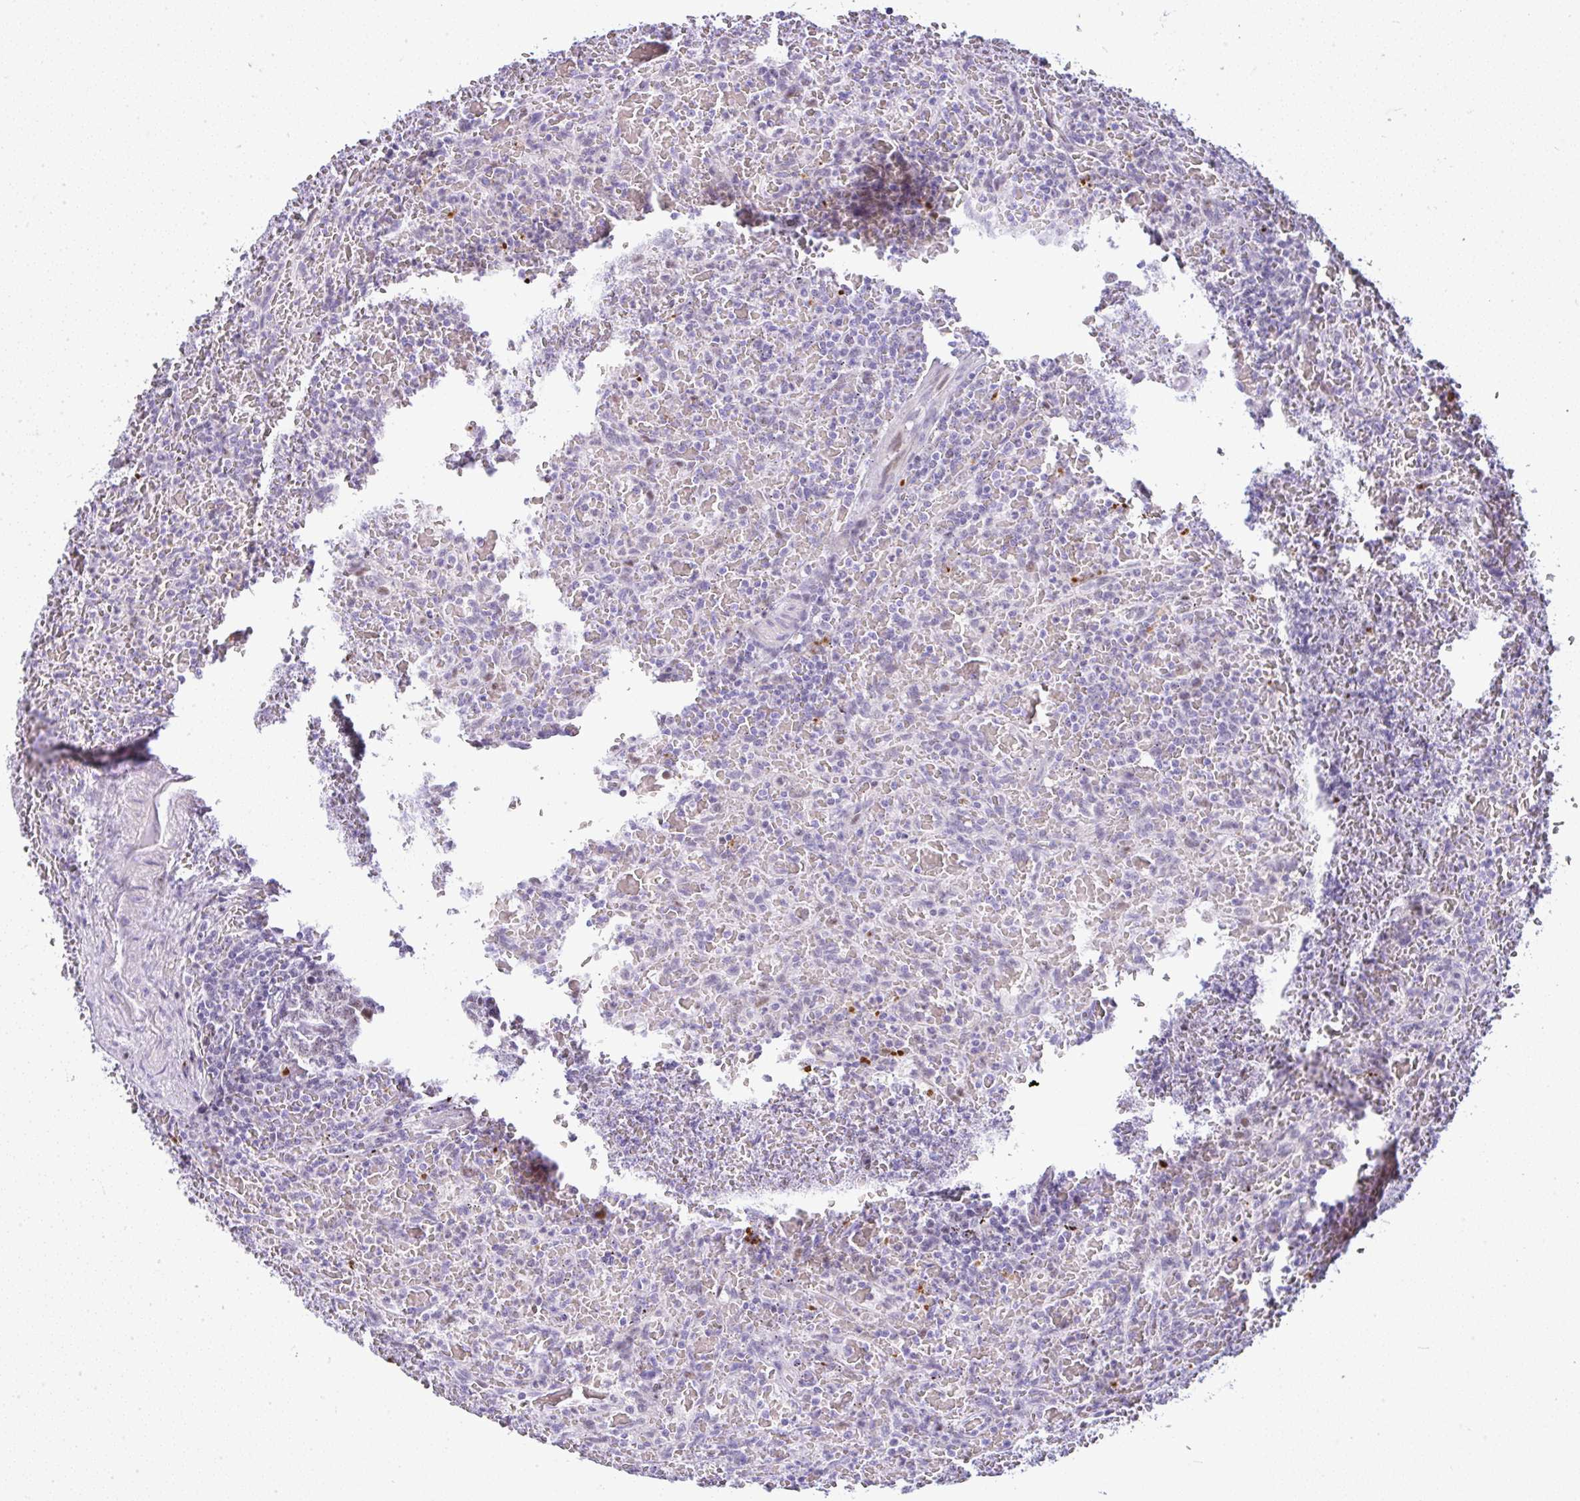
{"staining": {"intensity": "negative", "quantity": "none", "location": "none"}, "tissue": "lymphoma", "cell_type": "Tumor cells", "image_type": "cancer", "snomed": [{"axis": "morphology", "description": "Malignant lymphoma, non-Hodgkin's type, Low grade"}, {"axis": "topography", "description": "Spleen"}], "caption": "Human malignant lymphoma, non-Hodgkin's type (low-grade) stained for a protein using IHC exhibits no positivity in tumor cells.", "gene": "NR1D2", "patient": {"sex": "female", "age": 64}}